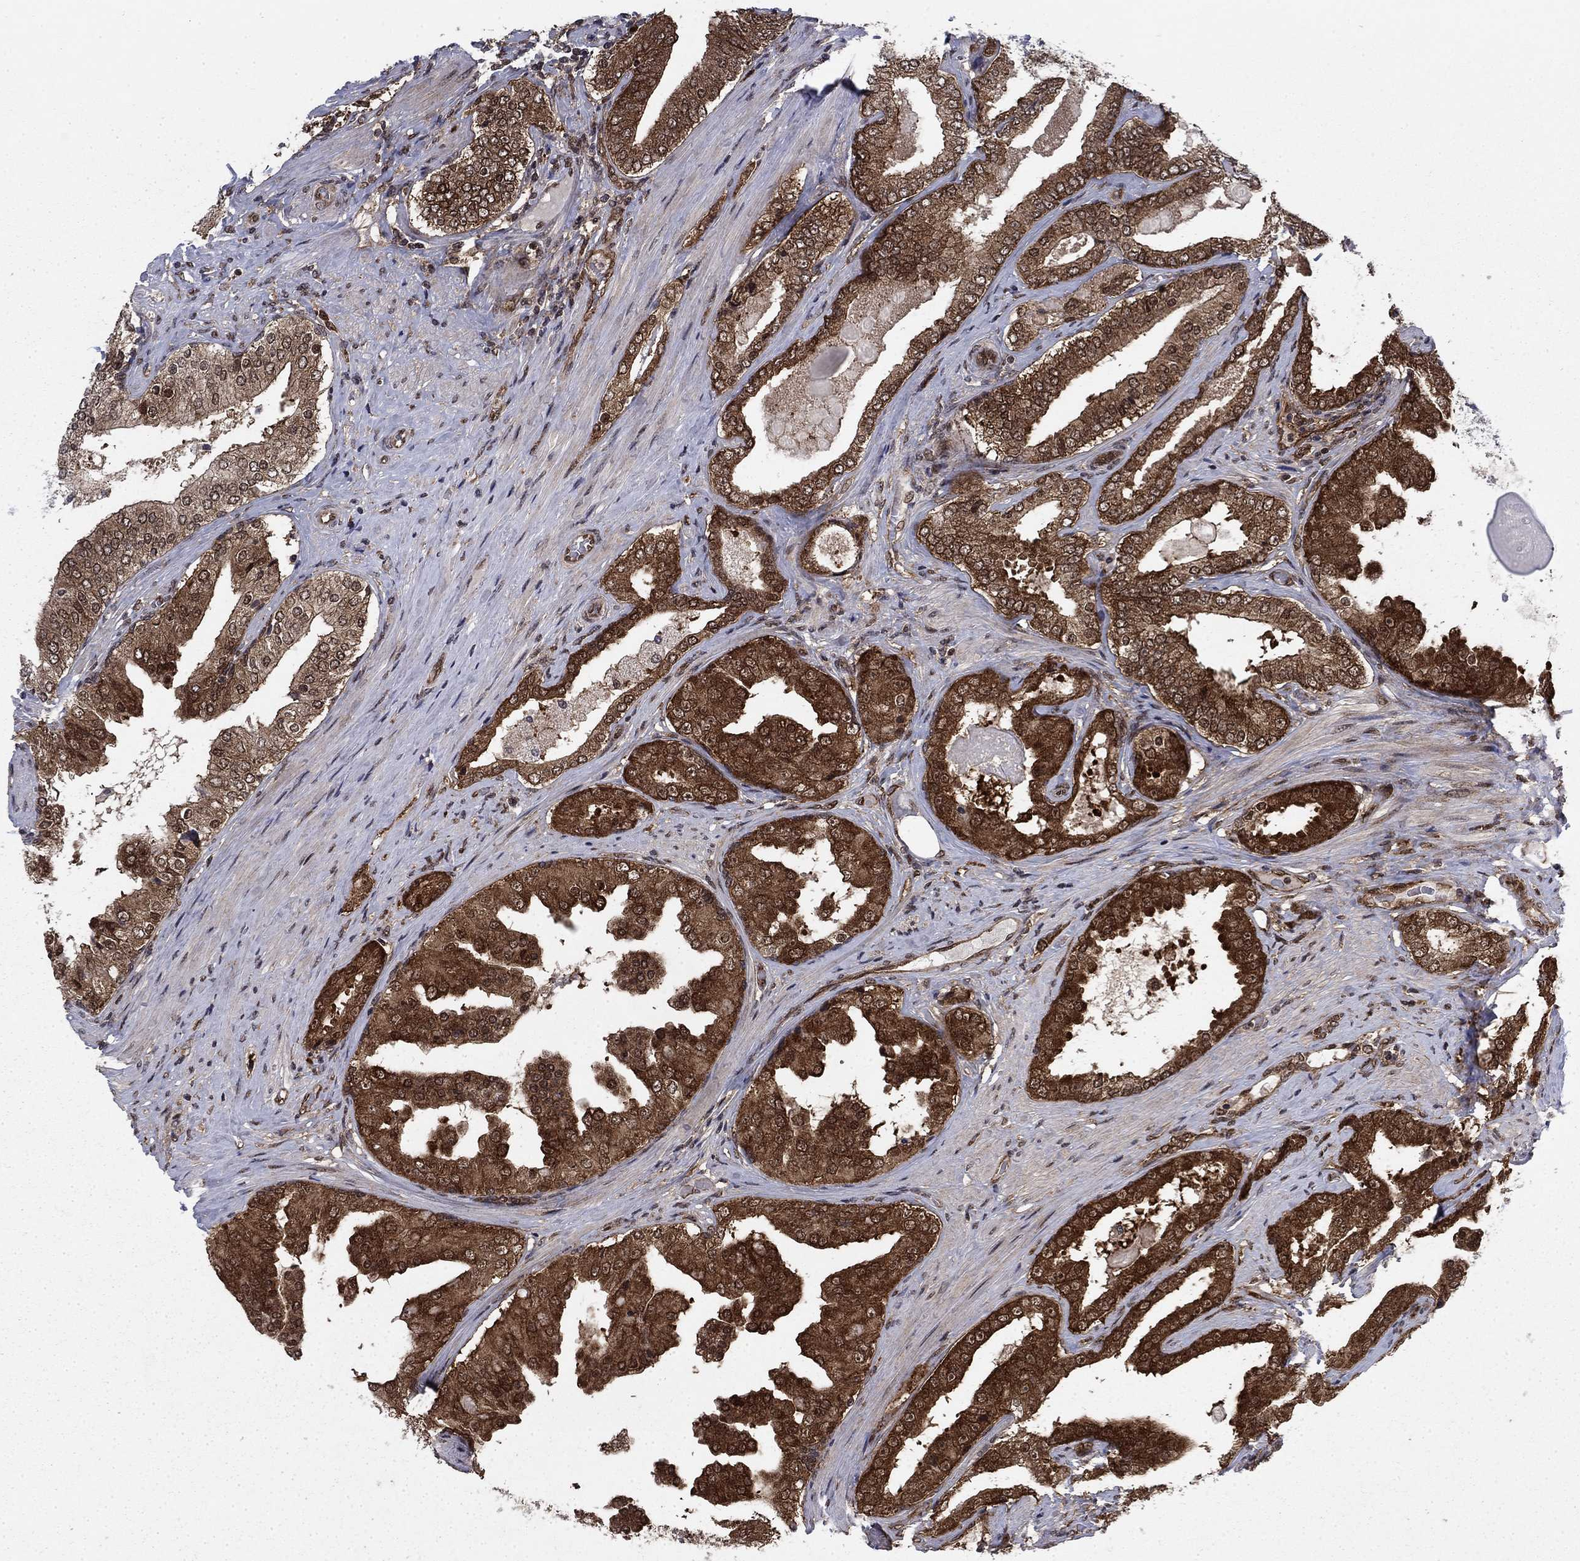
{"staining": {"intensity": "strong", "quantity": ">75%", "location": "cytoplasmic/membranous"}, "tissue": "prostate cancer", "cell_type": "Tumor cells", "image_type": "cancer", "snomed": [{"axis": "morphology", "description": "Adenocarcinoma, Low grade"}, {"axis": "topography", "description": "Prostate and seminal vesicle, NOS"}], "caption": "IHC photomicrograph of neoplastic tissue: adenocarcinoma (low-grade) (prostate) stained using immunohistochemistry exhibits high levels of strong protein expression localized specifically in the cytoplasmic/membranous of tumor cells, appearing as a cytoplasmic/membranous brown color.", "gene": "DNAJA1", "patient": {"sex": "male", "age": 61}}